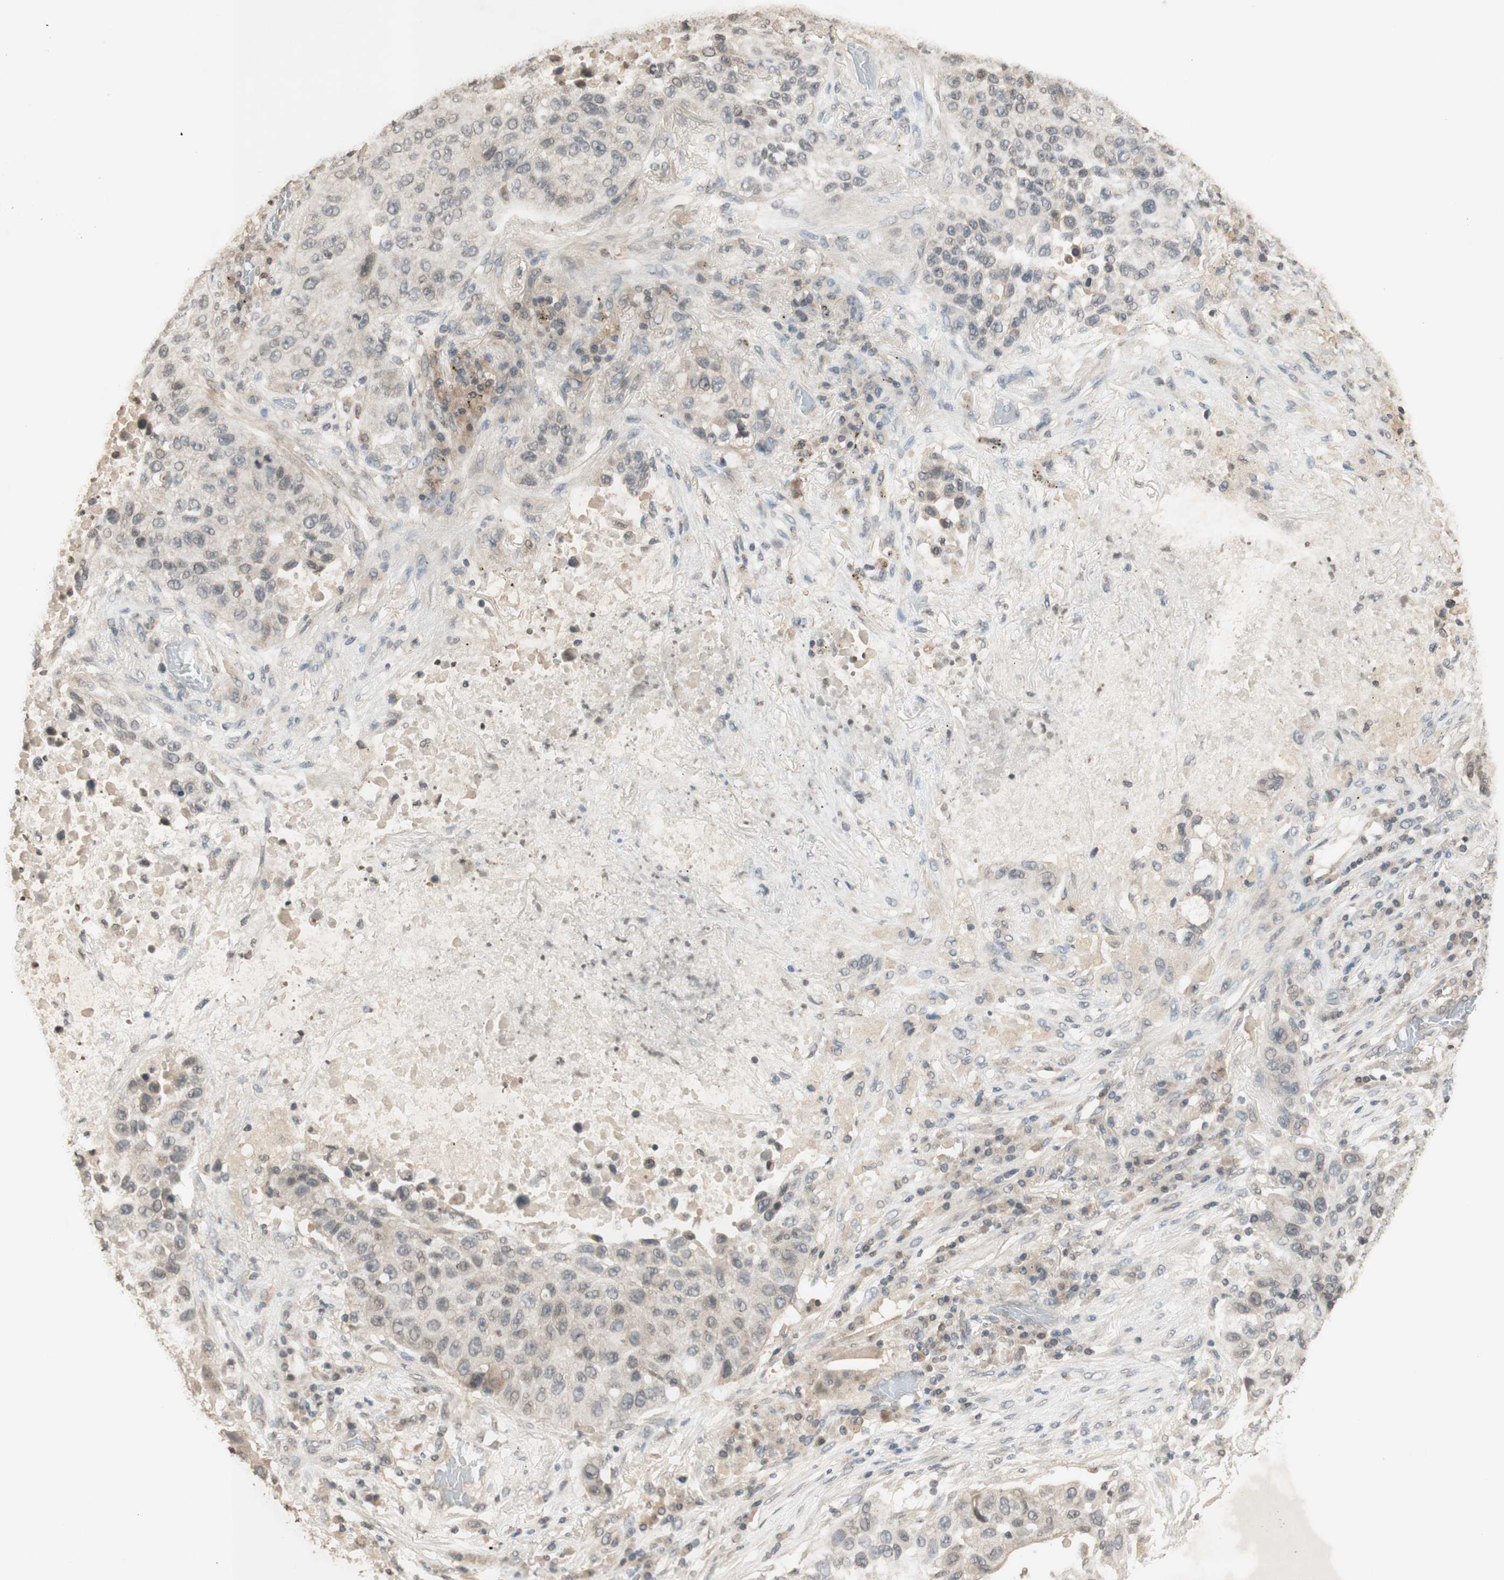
{"staining": {"intensity": "negative", "quantity": "none", "location": "none"}, "tissue": "lung cancer", "cell_type": "Tumor cells", "image_type": "cancer", "snomed": [{"axis": "morphology", "description": "Squamous cell carcinoma, NOS"}, {"axis": "topography", "description": "Lung"}], "caption": "A photomicrograph of human lung cancer (squamous cell carcinoma) is negative for staining in tumor cells. (DAB immunohistochemistry with hematoxylin counter stain).", "gene": "GLI1", "patient": {"sex": "male", "age": 57}}